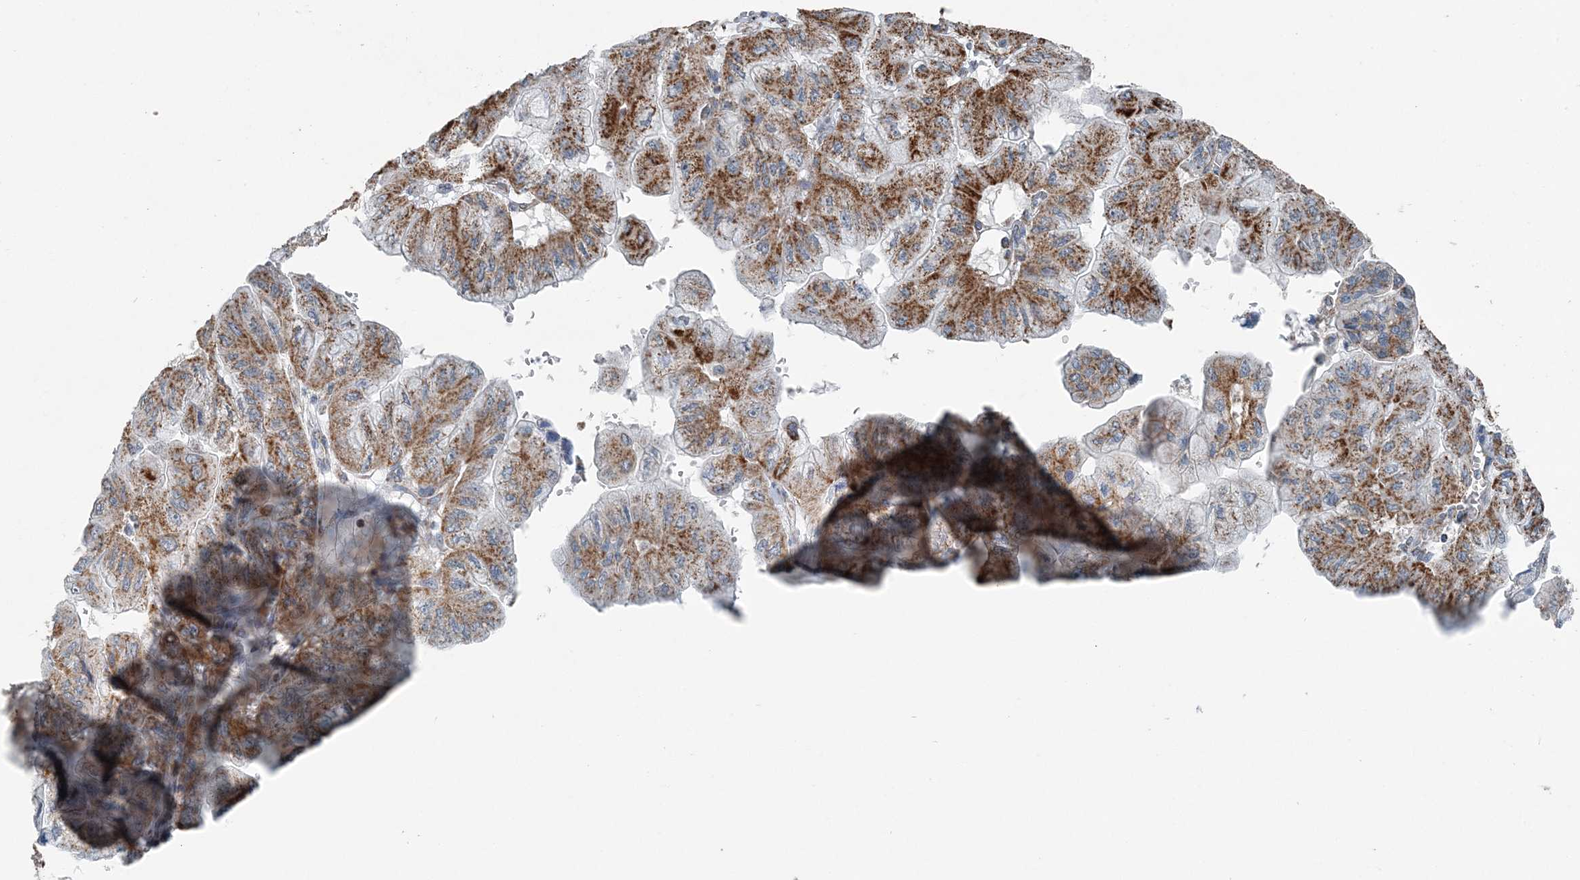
{"staining": {"intensity": "moderate", "quantity": ">75%", "location": "cytoplasmic/membranous"}, "tissue": "pancreatic cancer", "cell_type": "Tumor cells", "image_type": "cancer", "snomed": [{"axis": "morphology", "description": "Adenocarcinoma, NOS"}, {"axis": "topography", "description": "Pancreas"}], "caption": "Pancreatic adenocarcinoma stained with IHC exhibits moderate cytoplasmic/membranous expression in approximately >75% of tumor cells. (DAB (3,3'-diaminobenzidine) = brown stain, brightfield microscopy at high magnification).", "gene": "SUCLG1", "patient": {"sex": "male", "age": 51}}